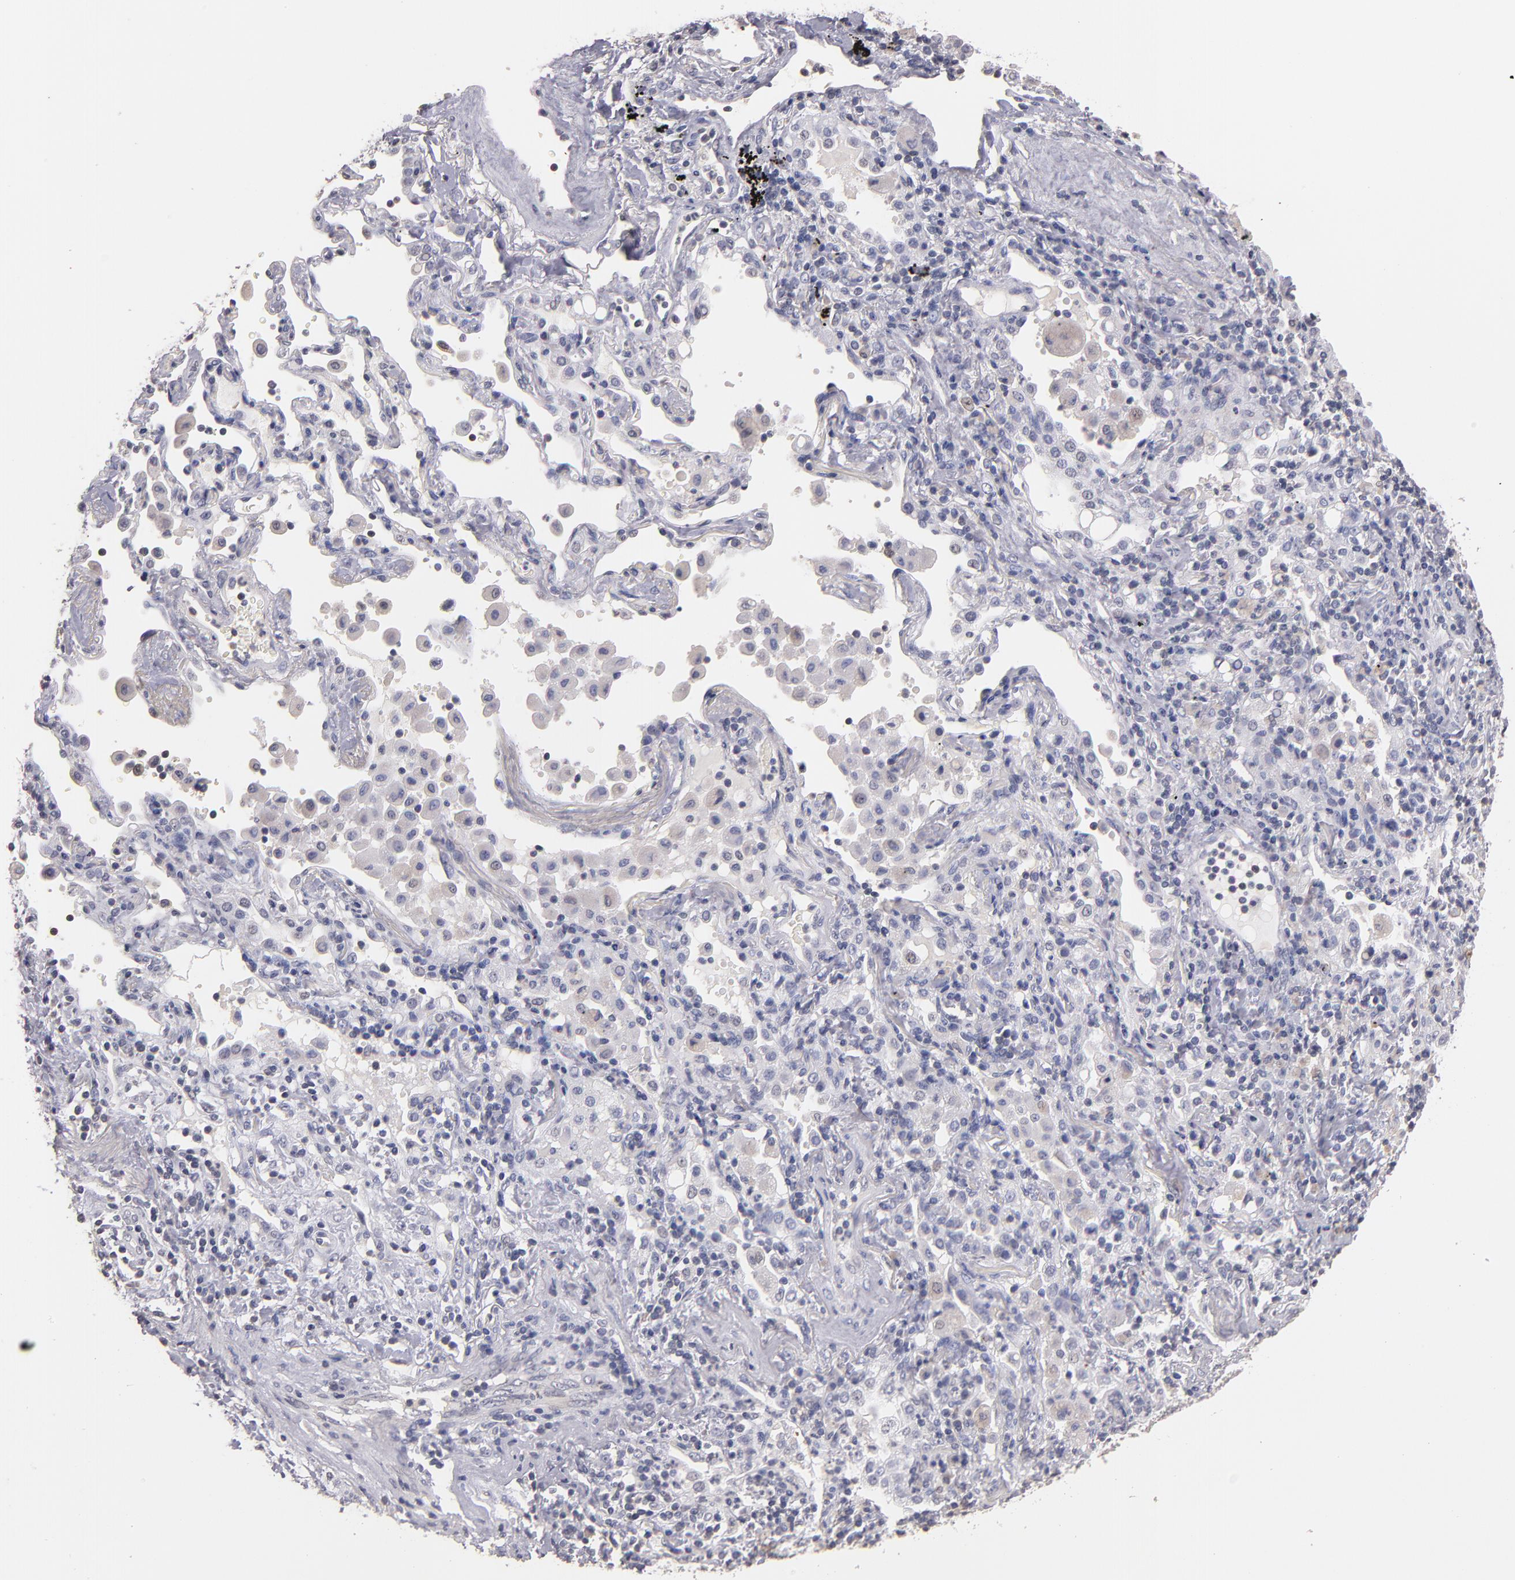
{"staining": {"intensity": "negative", "quantity": "none", "location": "none"}, "tissue": "lung cancer", "cell_type": "Tumor cells", "image_type": "cancer", "snomed": [{"axis": "morphology", "description": "Squamous cell carcinoma, NOS"}, {"axis": "topography", "description": "Lung"}], "caption": "Photomicrograph shows no significant protein staining in tumor cells of lung cancer (squamous cell carcinoma). (Brightfield microscopy of DAB (3,3'-diaminobenzidine) immunohistochemistry (IHC) at high magnification).", "gene": "SOX10", "patient": {"sex": "female", "age": 67}}